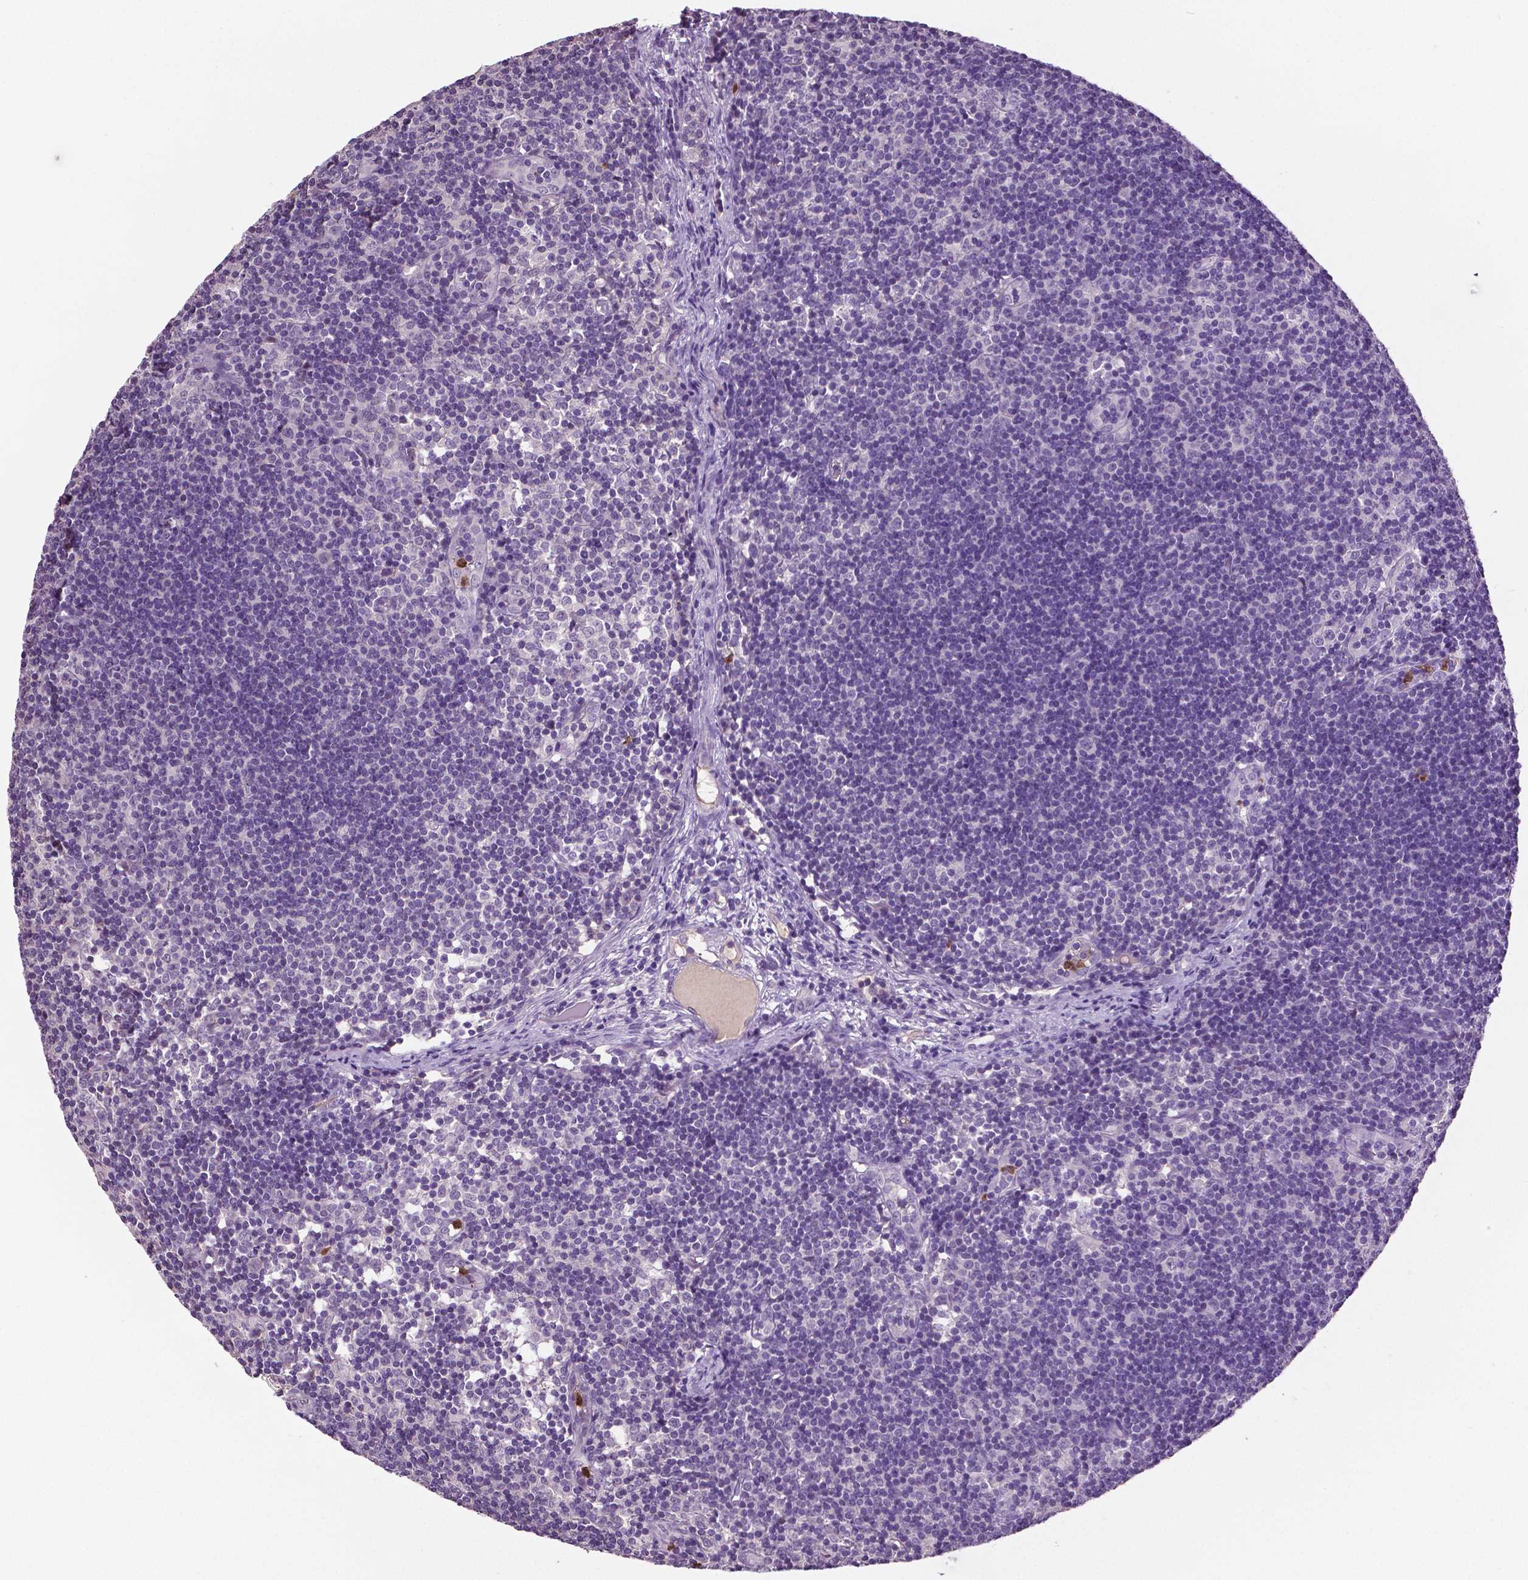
{"staining": {"intensity": "negative", "quantity": "none", "location": "none"}, "tissue": "lymph node", "cell_type": "Germinal center cells", "image_type": "normal", "snomed": [{"axis": "morphology", "description": "Normal tissue, NOS"}, {"axis": "topography", "description": "Lymph node"}], "caption": "Human lymph node stained for a protein using IHC demonstrates no expression in germinal center cells.", "gene": "PTPN5", "patient": {"sex": "female", "age": 41}}